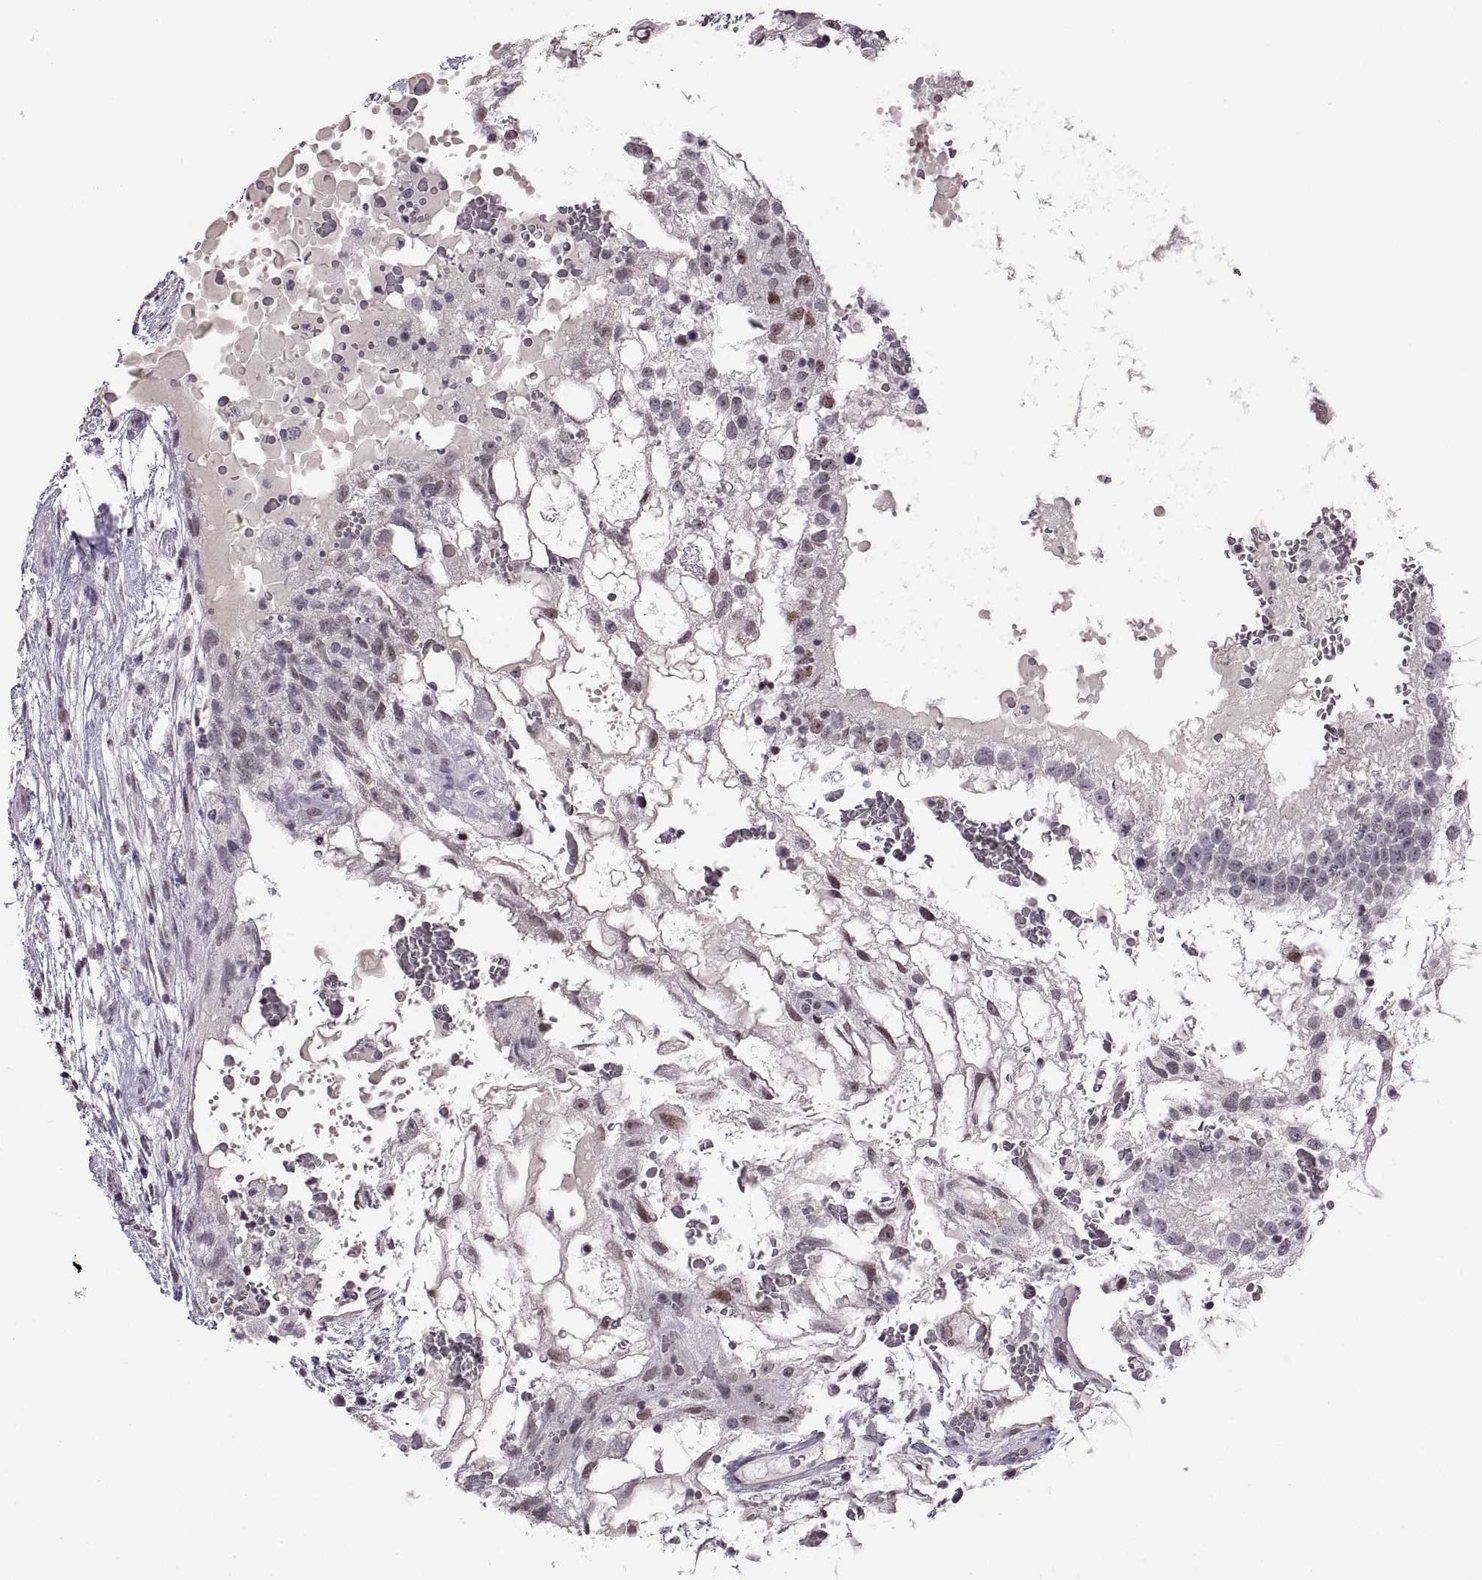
{"staining": {"intensity": "negative", "quantity": "none", "location": "none"}, "tissue": "testis cancer", "cell_type": "Tumor cells", "image_type": "cancer", "snomed": [{"axis": "morphology", "description": "Normal tissue, NOS"}, {"axis": "morphology", "description": "Carcinoma, Embryonal, NOS"}, {"axis": "topography", "description": "Testis"}], "caption": "Tumor cells are negative for brown protein staining in testis cancer (embryonal carcinoma).", "gene": "NEK2", "patient": {"sex": "male", "age": 32}}